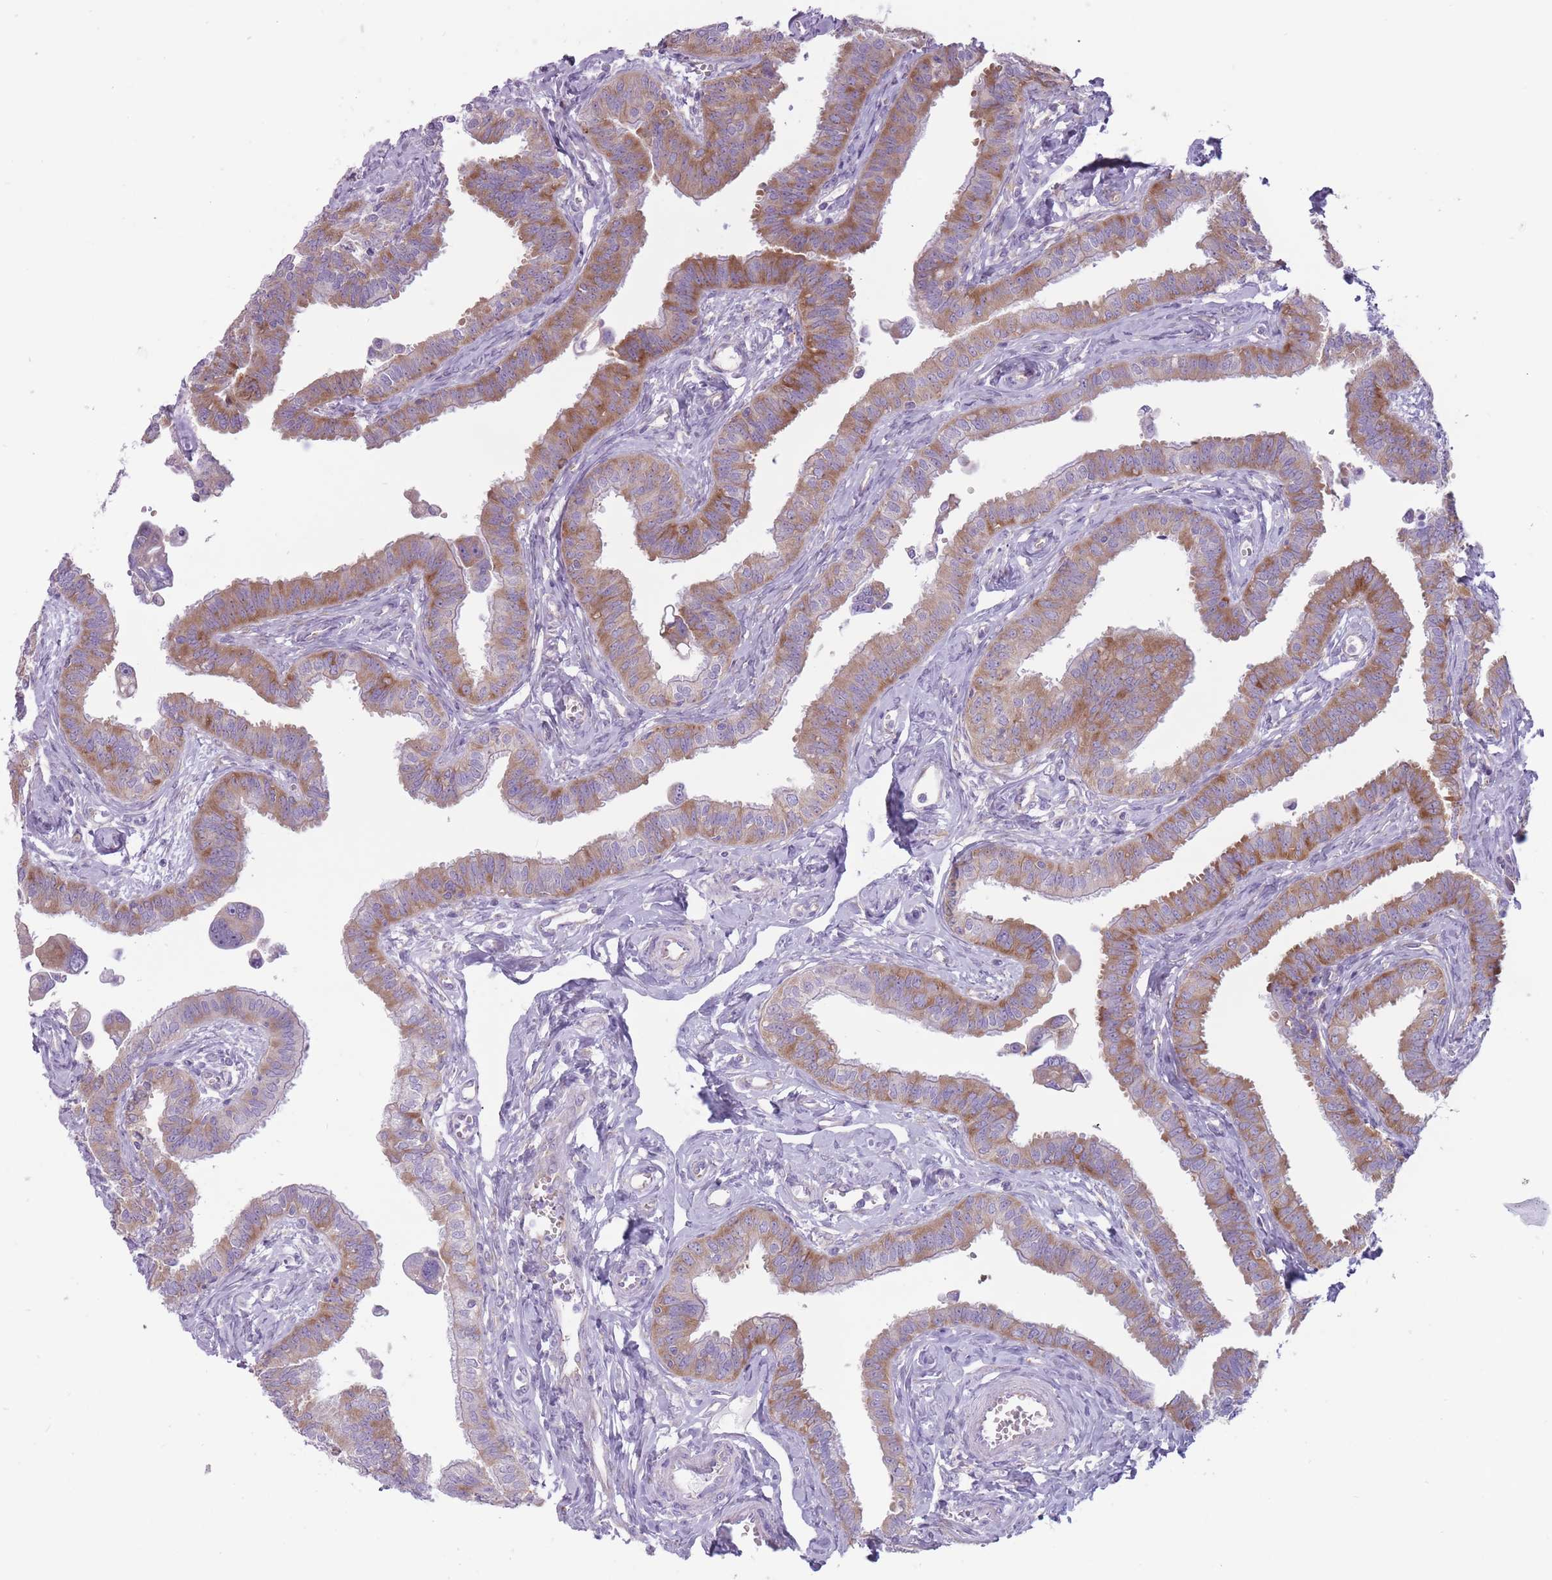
{"staining": {"intensity": "moderate", "quantity": ">75%", "location": "cytoplasmic/membranous"}, "tissue": "fallopian tube", "cell_type": "Glandular cells", "image_type": "normal", "snomed": [{"axis": "morphology", "description": "Normal tissue, NOS"}, {"axis": "morphology", "description": "Carcinoma, NOS"}, {"axis": "topography", "description": "Fallopian tube"}, {"axis": "topography", "description": "Ovary"}], "caption": "Brown immunohistochemical staining in unremarkable human fallopian tube demonstrates moderate cytoplasmic/membranous expression in approximately >75% of glandular cells. (Brightfield microscopy of DAB IHC at high magnification).", "gene": "RPL18", "patient": {"sex": "female", "age": 59}}